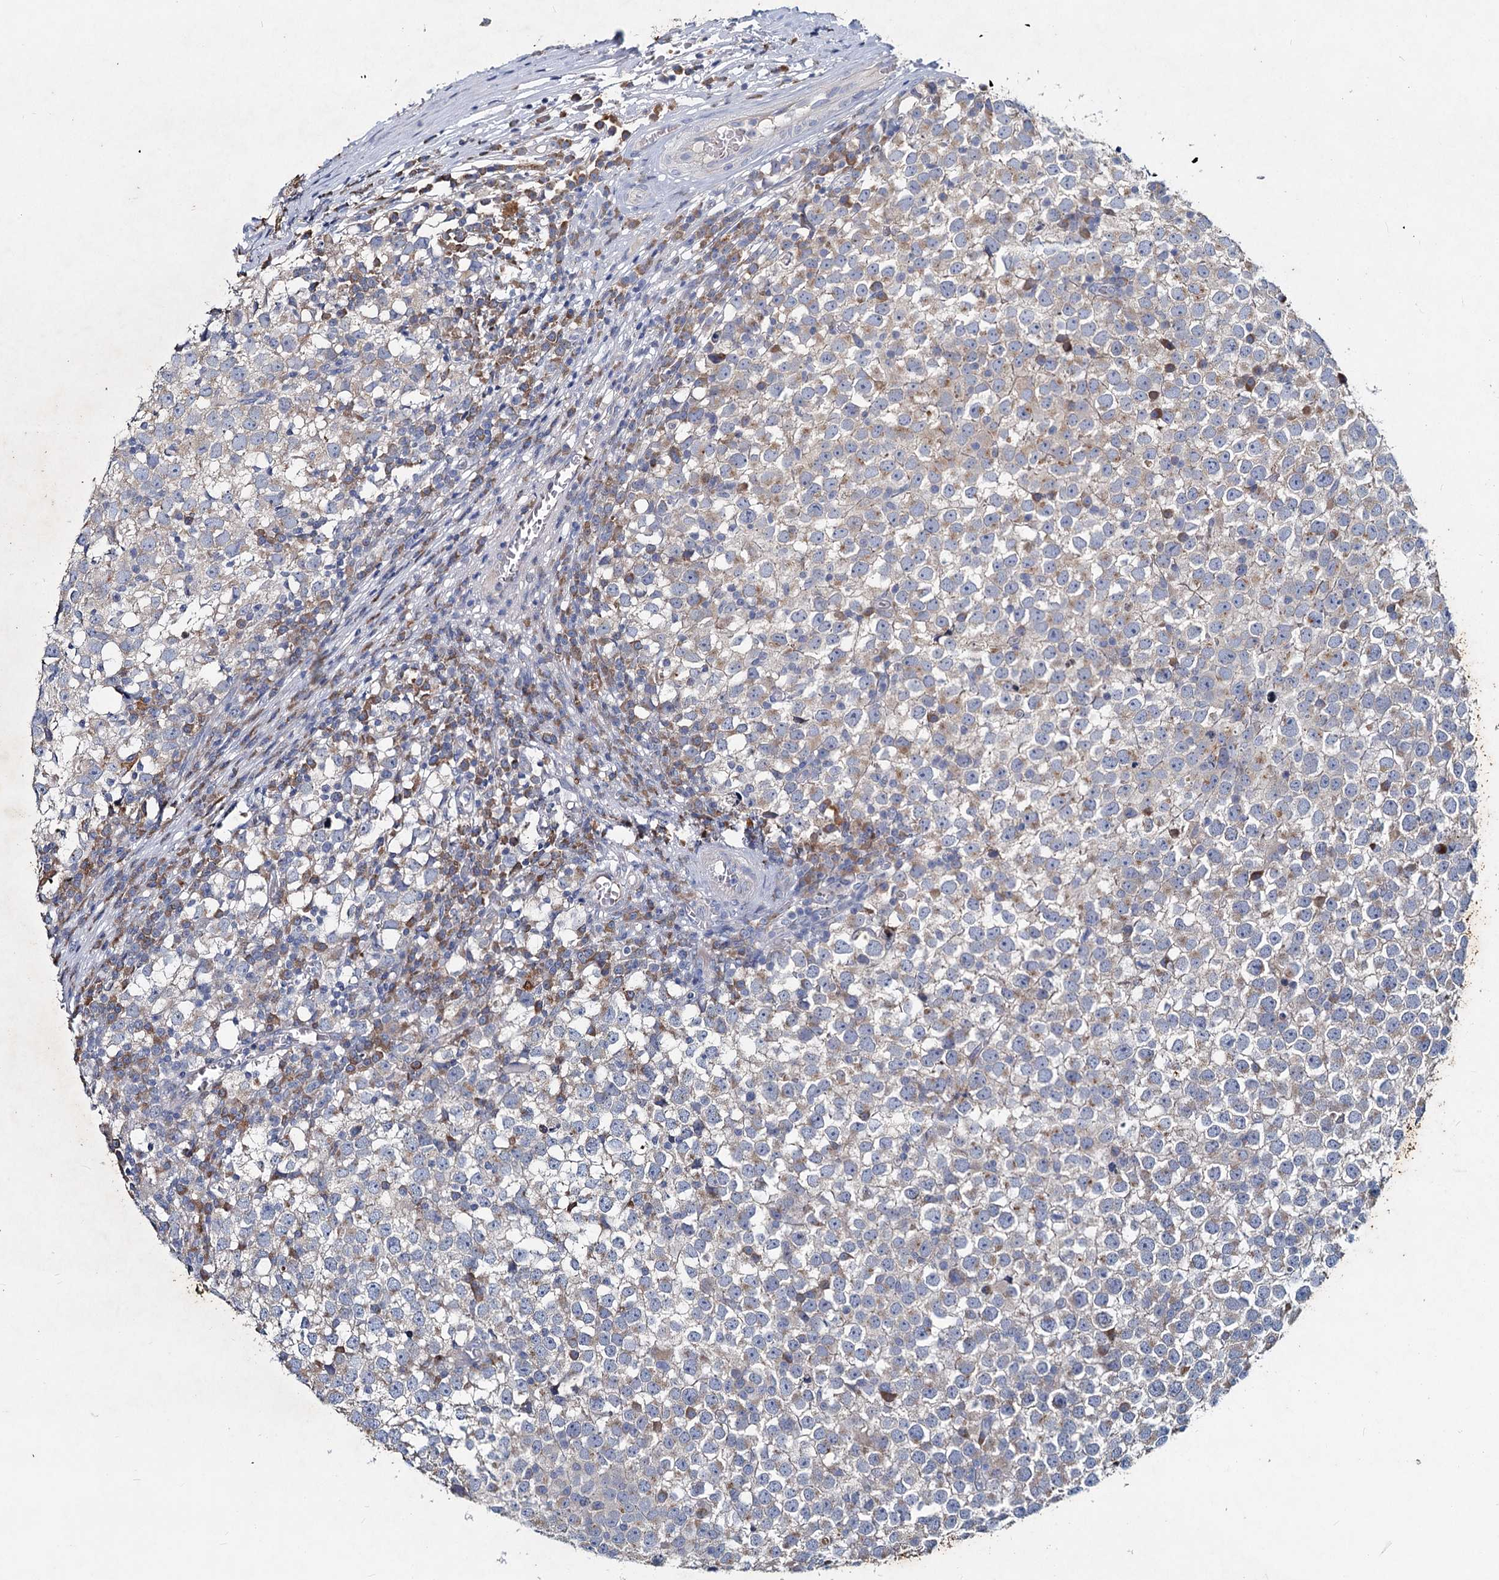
{"staining": {"intensity": "weak", "quantity": "<25%", "location": "cytoplasmic/membranous"}, "tissue": "testis cancer", "cell_type": "Tumor cells", "image_type": "cancer", "snomed": [{"axis": "morphology", "description": "Seminoma, NOS"}, {"axis": "topography", "description": "Testis"}], "caption": "Immunohistochemical staining of human testis cancer (seminoma) demonstrates no significant staining in tumor cells.", "gene": "TMX2", "patient": {"sex": "male", "age": 65}}